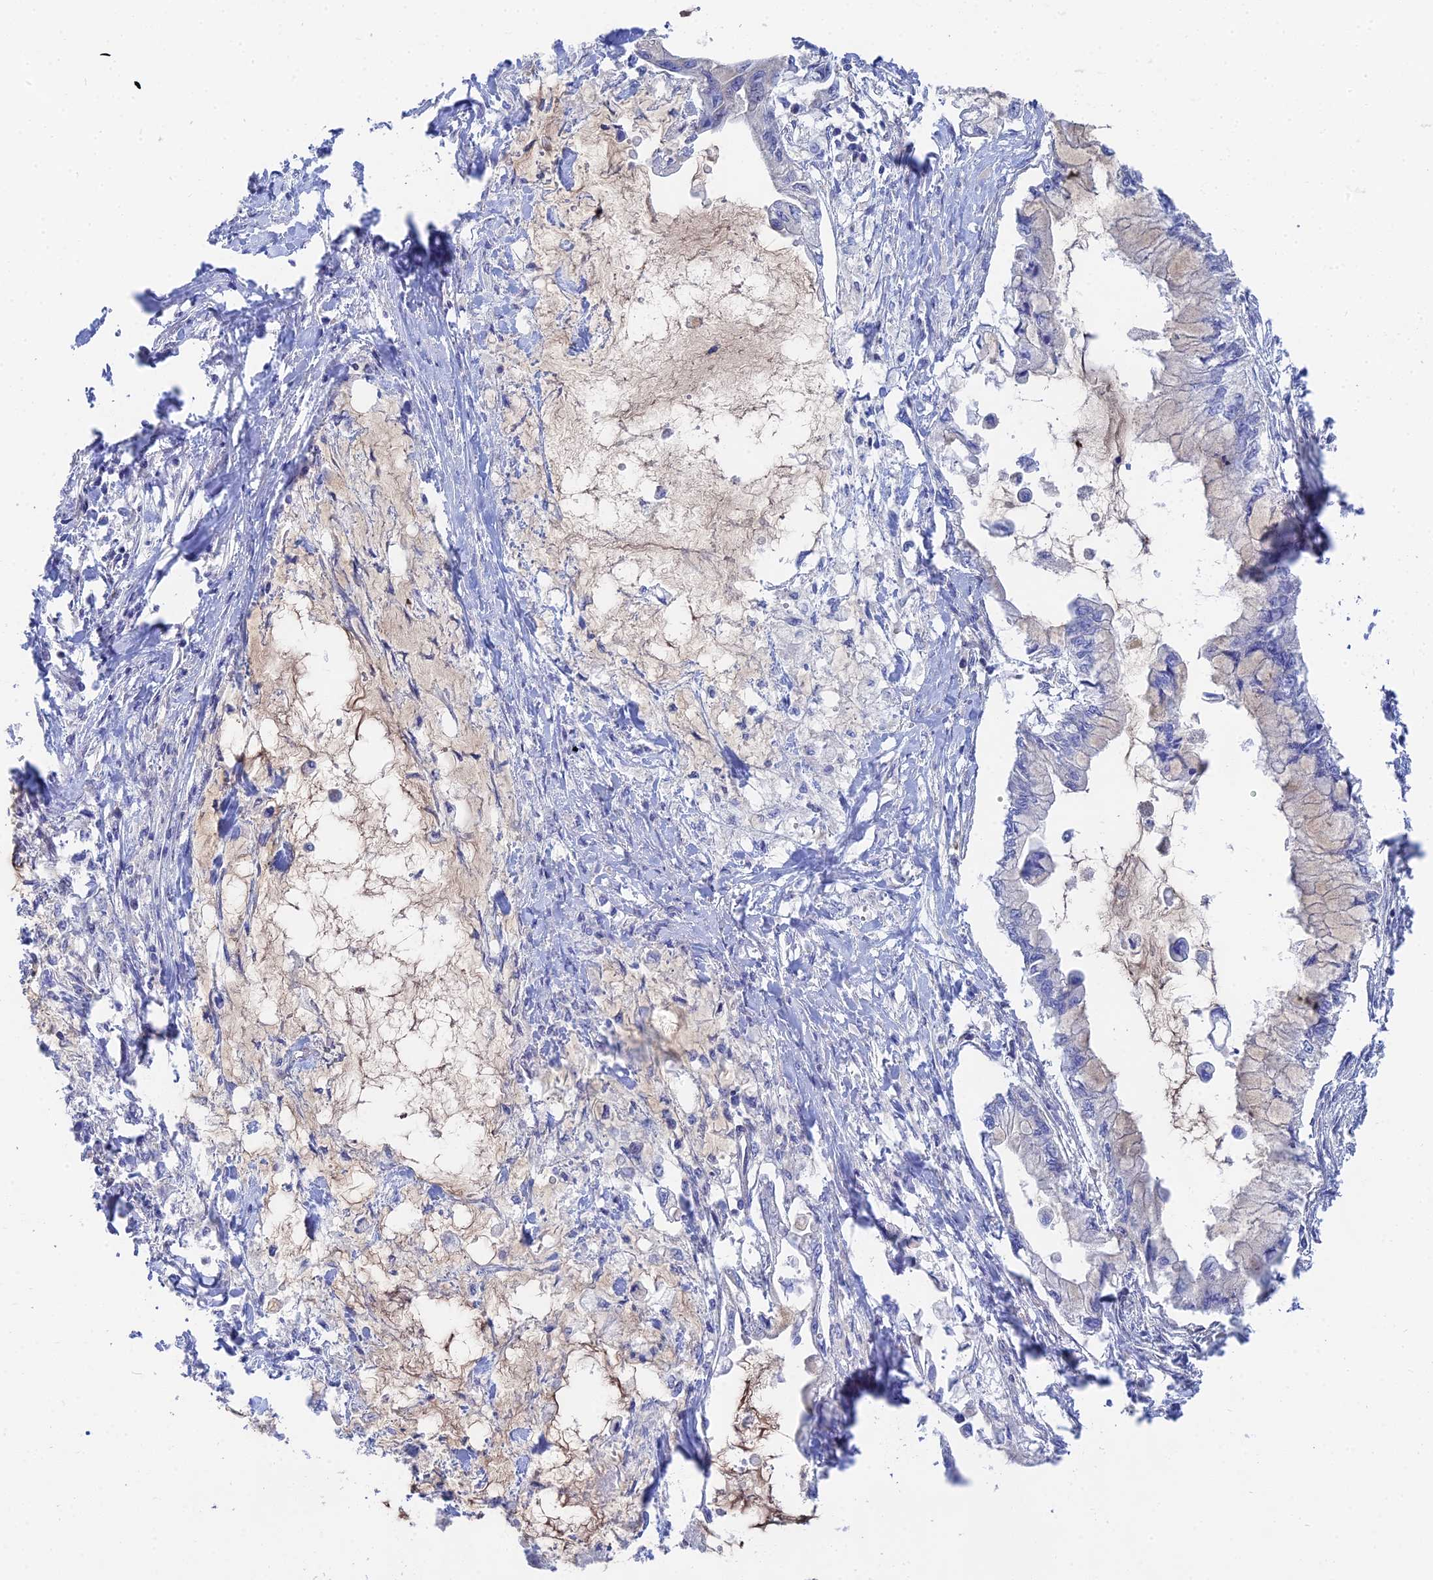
{"staining": {"intensity": "negative", "quantity": "none", "location": "none"}, "tissue": "pancreatic cancer", "cell_type": "Tumor cells", "image_type": "cancer", "snomed": [{"axis": "morphology", "description": "Adenocarcinoma, NOS"}, {"axis": "topography", "description": "Pancreas"}], "caption": "Immunohistochemistry (IHC) image of neoplastic tissue: human pancreatic adenocarcinoma stained with DAB (3,3'-diaminobenzidine) shows no significant protein staining in tumor cells.", "gene": "DNAH14", "patient": {"sex": "male", "age": 48}}